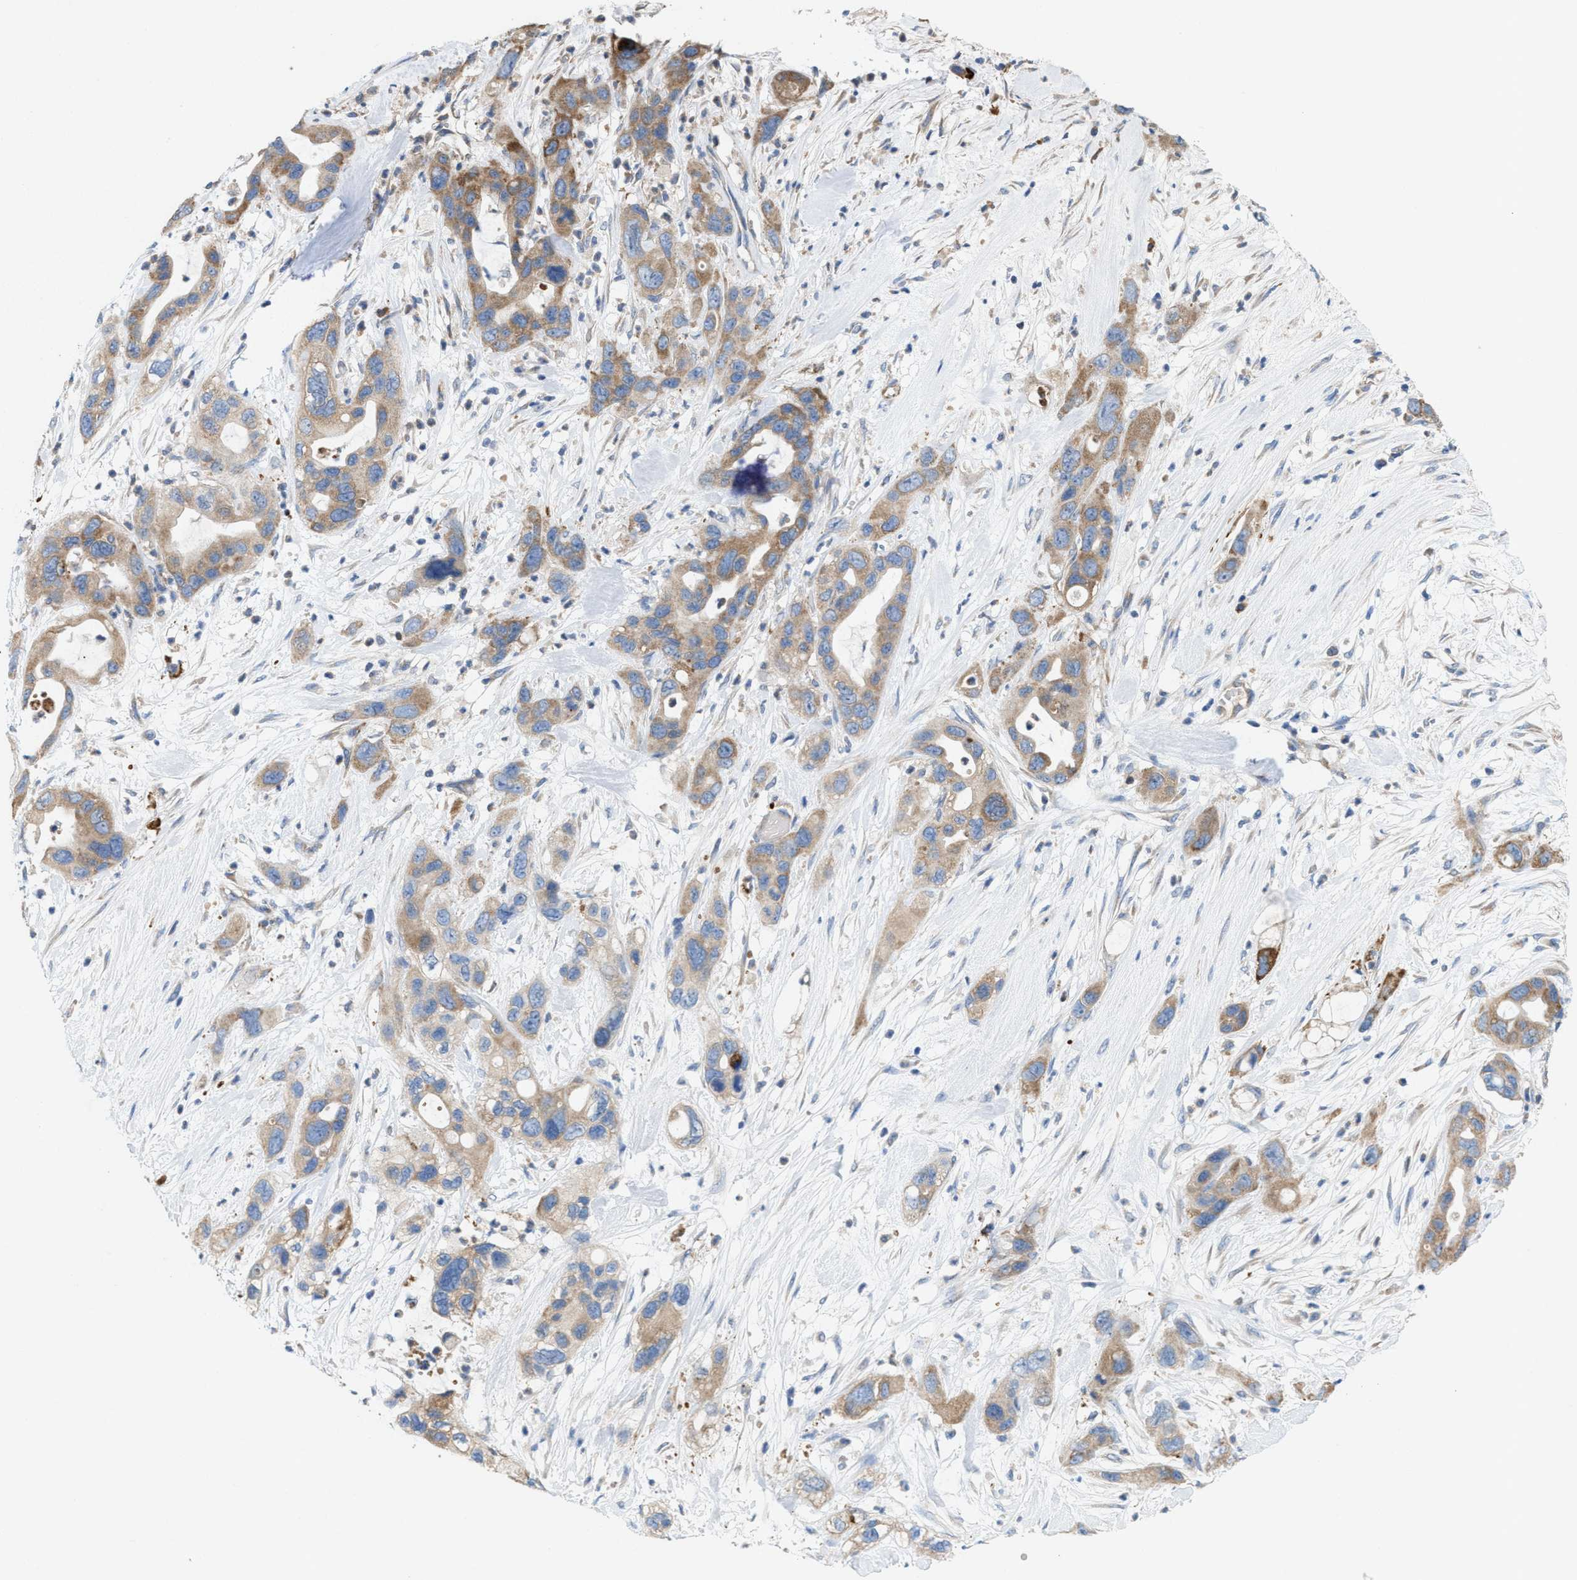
{"staining": {"intensity": "moderate", "quantity": ">75%", "location": "cytoplasmic/membranous"}, "tissue": "pancreatic cancer", "cell_type": "Tumor cells", "image_type": "cancer", "snomed": [{"axis": "morphology", "description": "Adenocarcinoma, NOS"}, {"axis": "topography", "description": "Pancreas"}], "caption": "Immunohistochemical staining of human pancreatic cancer displays moderate cytoplasmic/membranous protein staining in about >75% of tumor cells. The protein is stained brown, and the nuclei are stained in blue (DAB (3,3'-diaminobenzidine) IHC with brightfield microscopy, high magnification).", "gene": "DYNC2I1", "patient": {"sex": "female", "age": 71}}